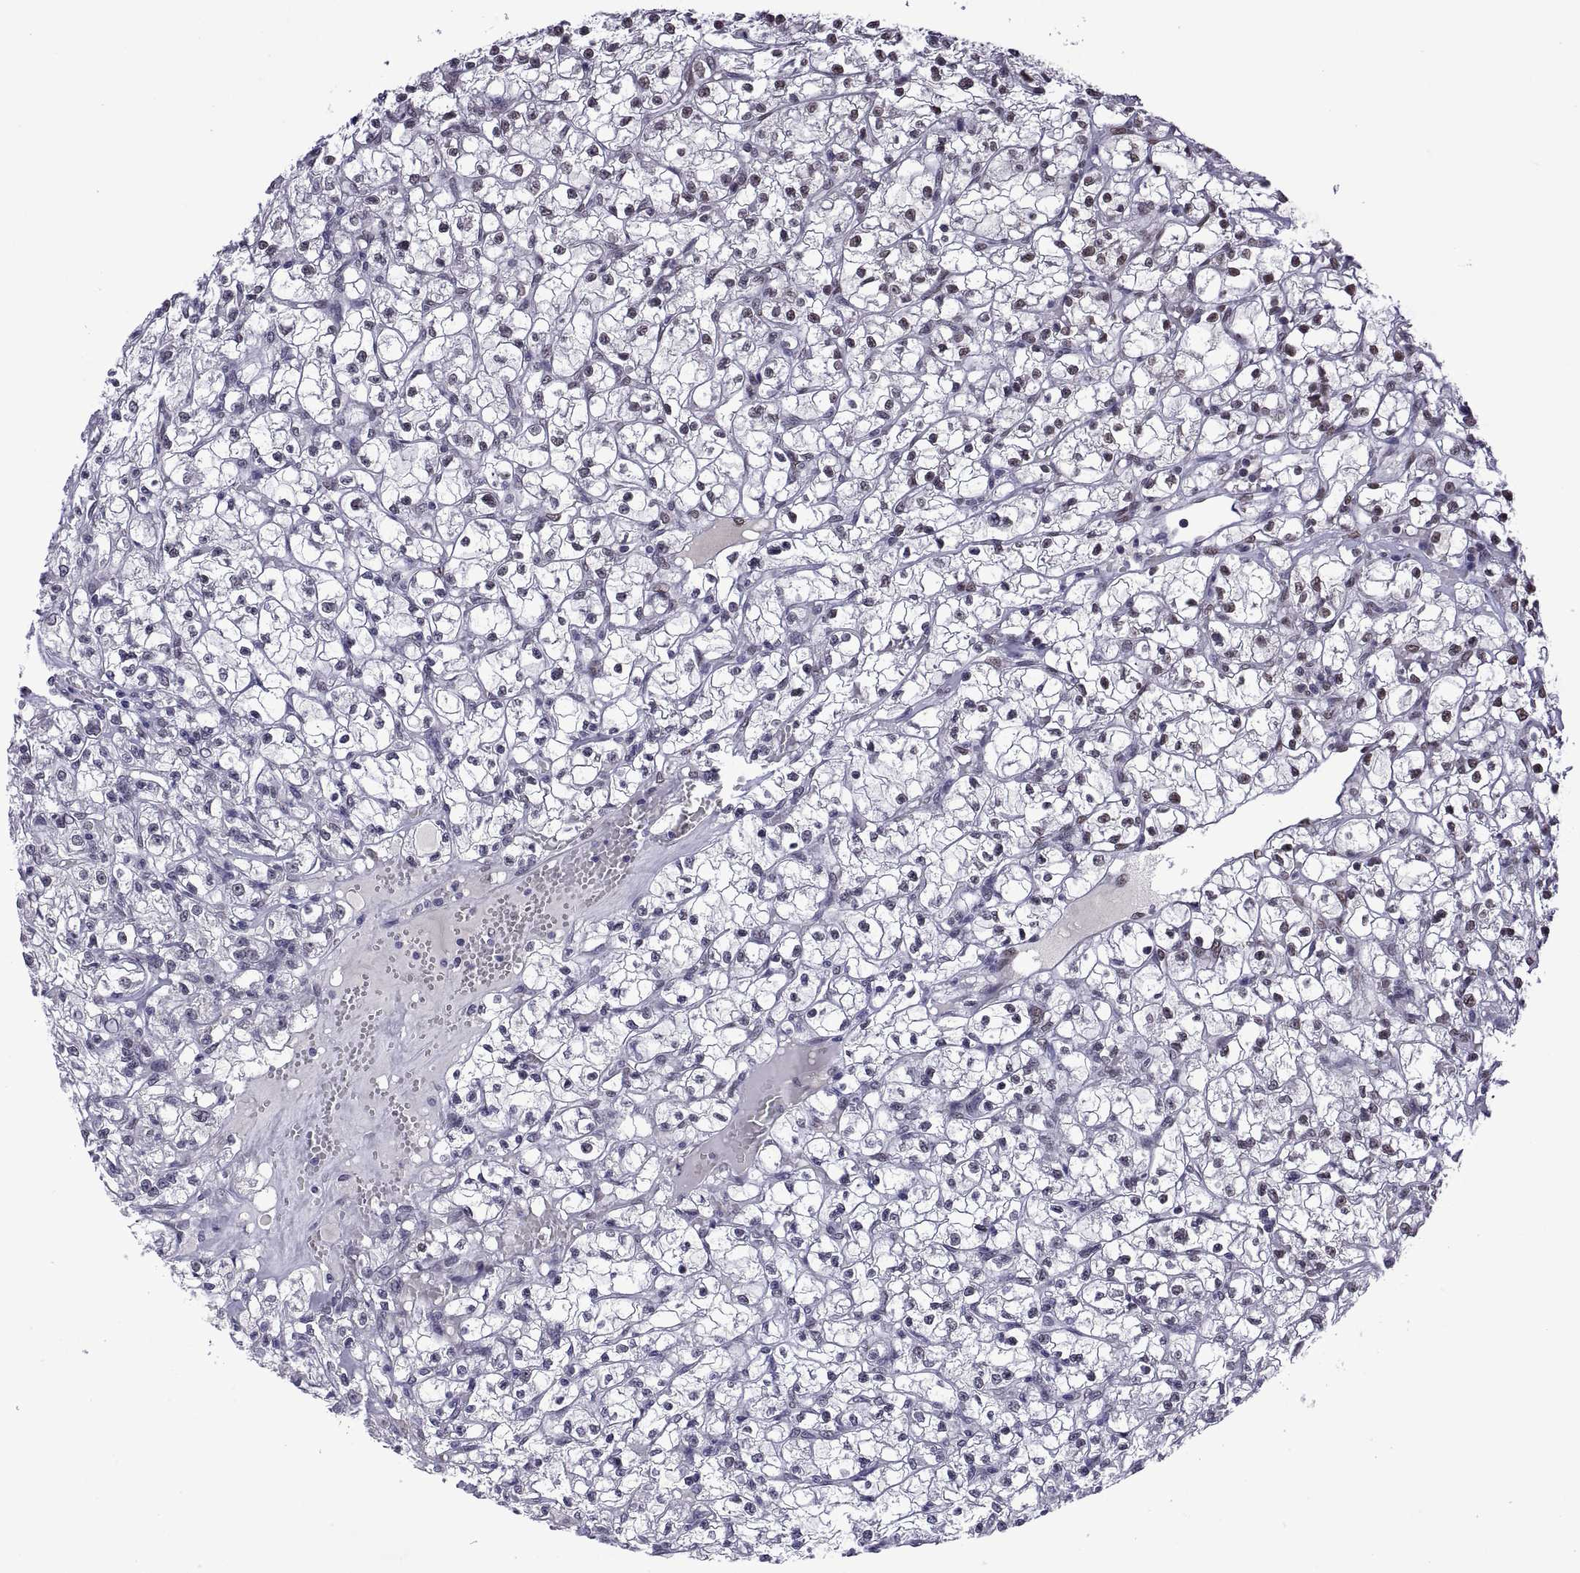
{"staining": {"intensity": "negative", "quantity": "none", "location": "none"}, "tissue": "renal cancer", "cell_type": "Tumor cells", "image_type": "cancer", "snomed": [{"axis": "morphology", "description": "Adenocarcinoma, NOS"}, {"axis": "topography", "description": "Kidney"}], "caption": "Immunohistochemical staining of renal cancer (adenocarcinoma) exhibits no significant expression in tumor cells. (Immunohistochemistry, brightfield microscopy, high magnification).", "gene": "NR4A1", "patient": {"sex": "female", "age": 59}}